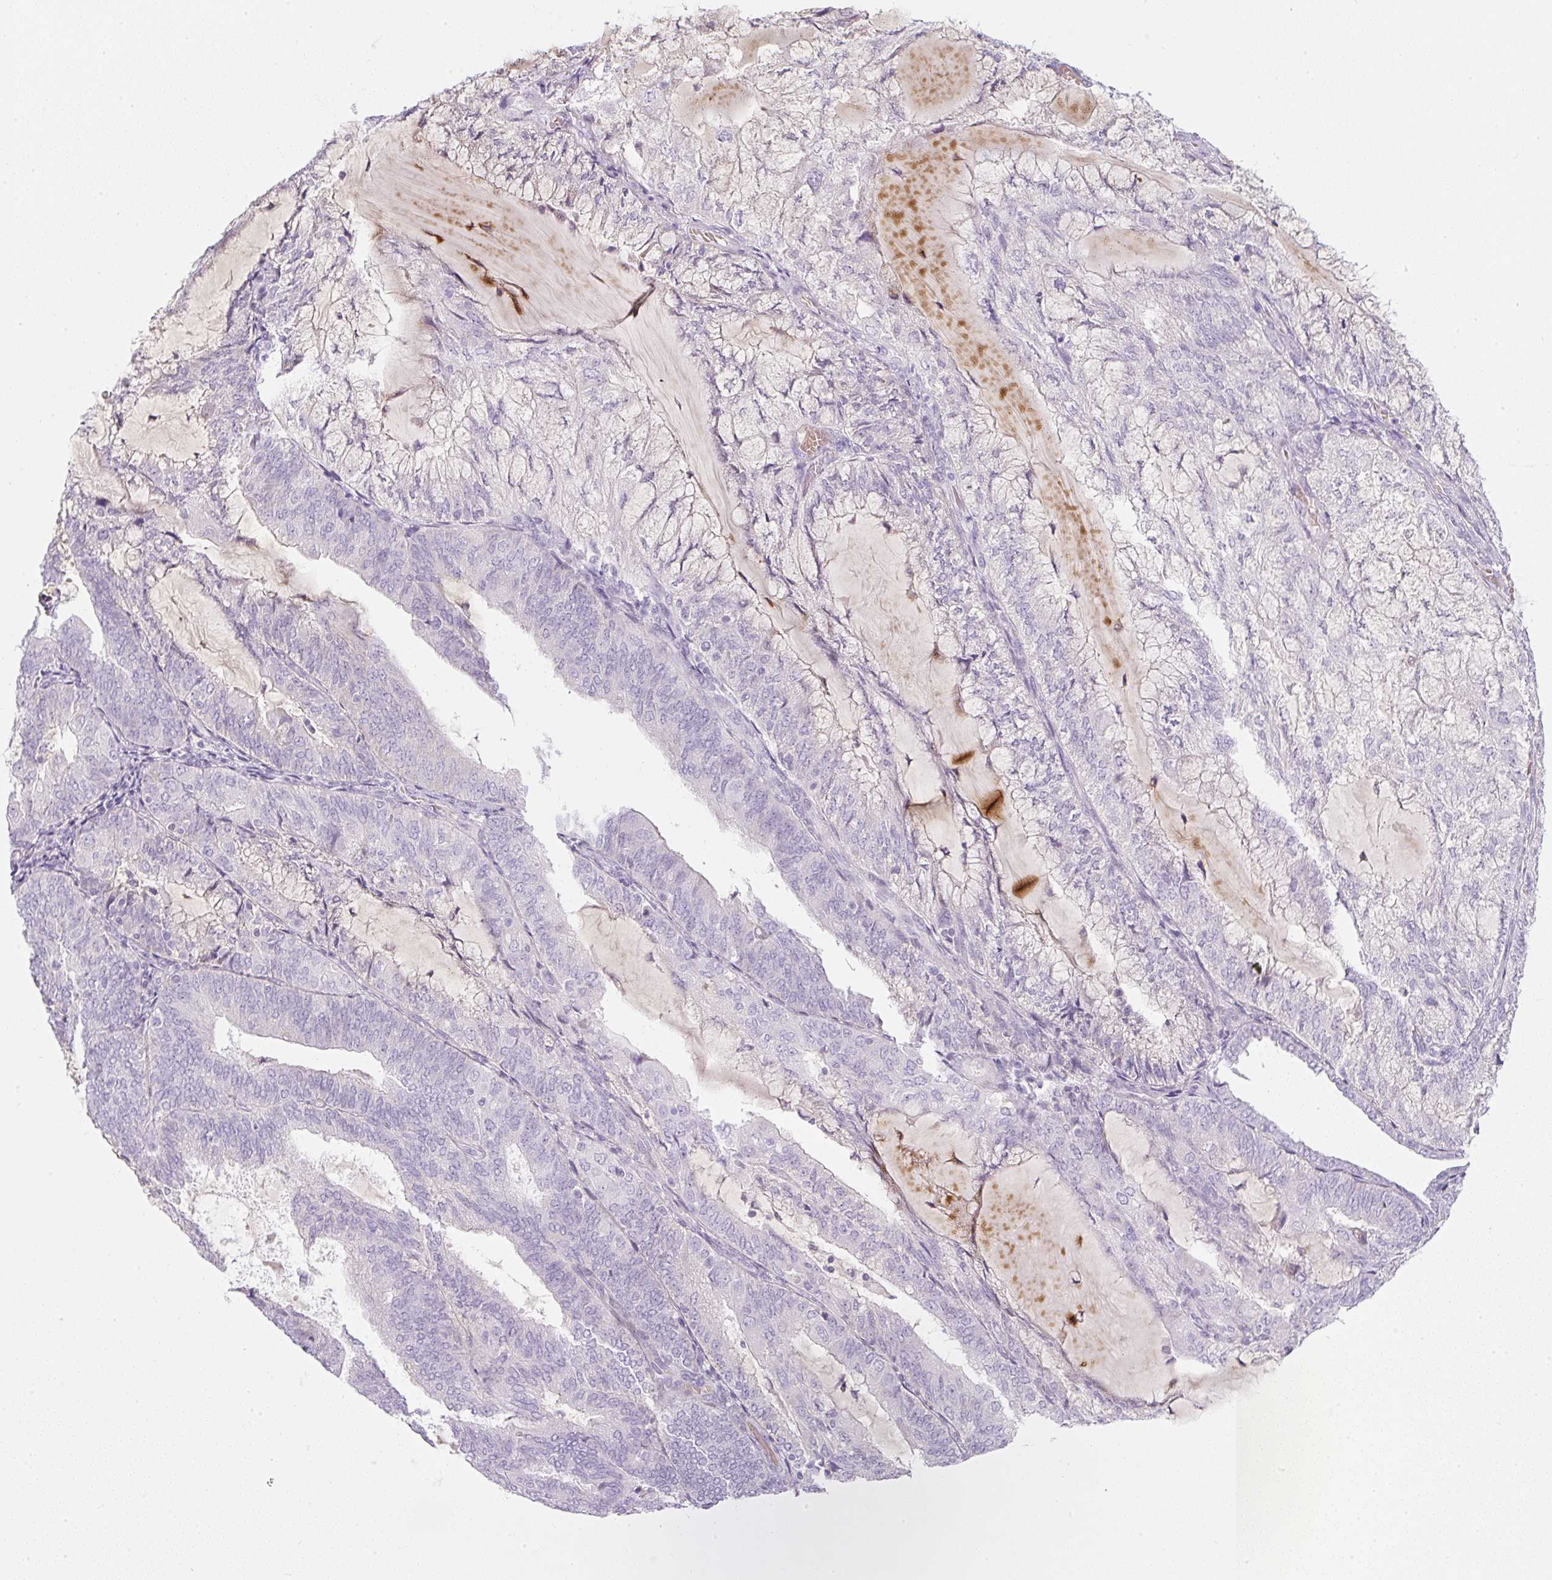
{"staining": {"intensity": "negative", "quantity": "none", "location": "none"}, "tissue": "endometrial cancer", "cell_type": "Tumor cells", "image_type": "cancer", "snomed": [{"axis": "morphology", "description": "Adenocarcinoma, NOS"}, {"axis": "topography", "description": "Endometrium"}], "caption": "This photomicrograph is of endometrial cancer (adenocarcinoma) stained with IHC to label a protein in brown with the nuclei are counter-stained blue. There is no expression in tumor cells.", "gene": "FGFBP3", "patient": {"sex": "female", "age": 81}}